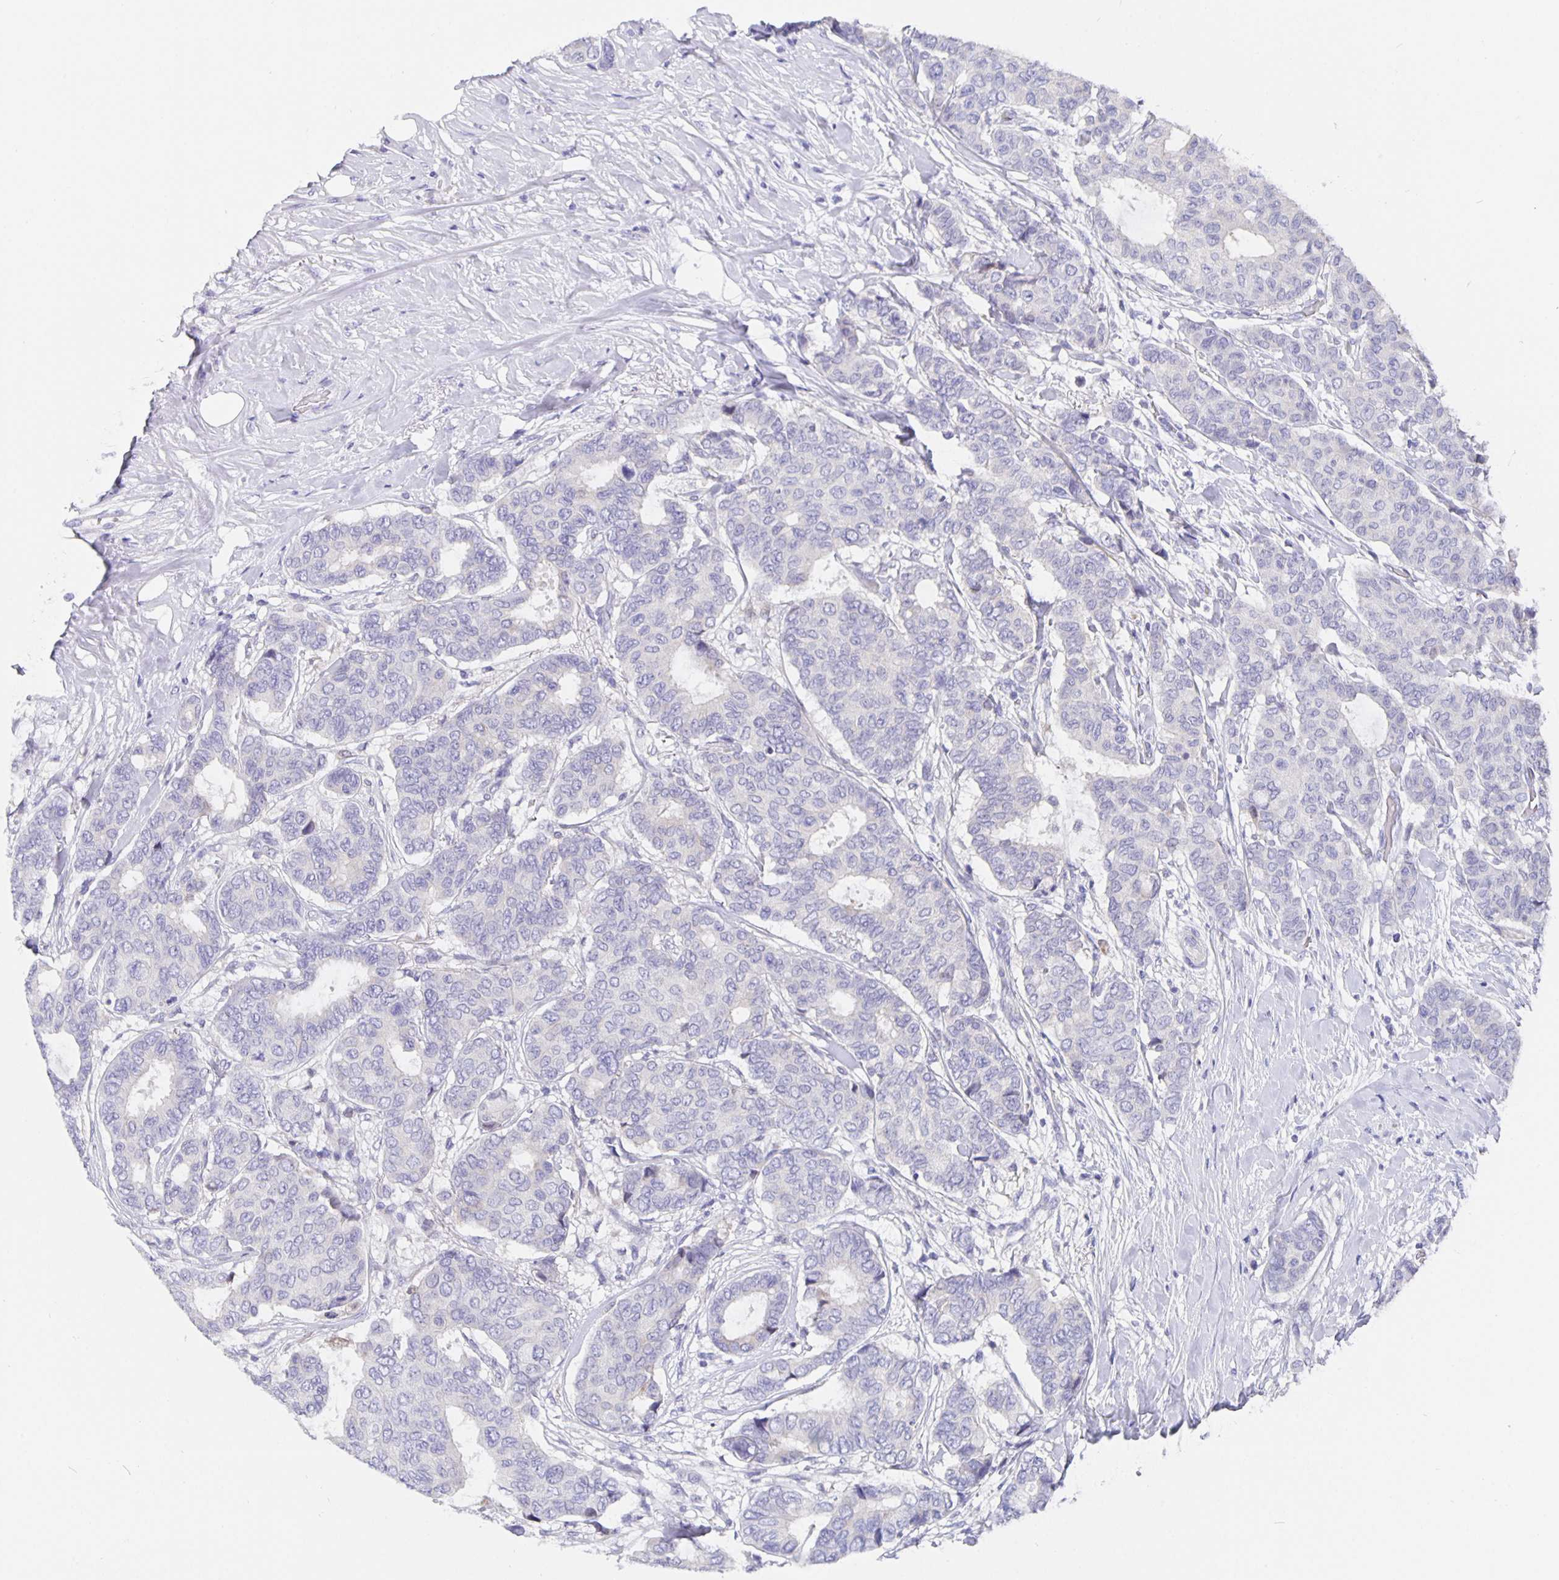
{"staining": {"intensity": "negative", "quantity": "none", "location": "none"}, "tissue": "breast cancer", "cell_type": "Tumor cells", "image_type": "cancer", "snomed": [{"axis": "morphology", "description": "Duct carcinoma"}, {"axis": "topography", "description": "Breast"}], "caption": "Immunohistochemistry histopathology image of neoplastic tissue: human breast cancer stained with DAB (3,3'-diaminobenzidine) exhibits no significant protein staining in tumor cells. (Stains: DAB (3,3'-diaminobenzidine) IHC with hematoxylin counter stain, Microscopy: brightfield microscopy at high magnification).", "gene": "CFAP74", "patient": {"sex": "female", "age": 75}}